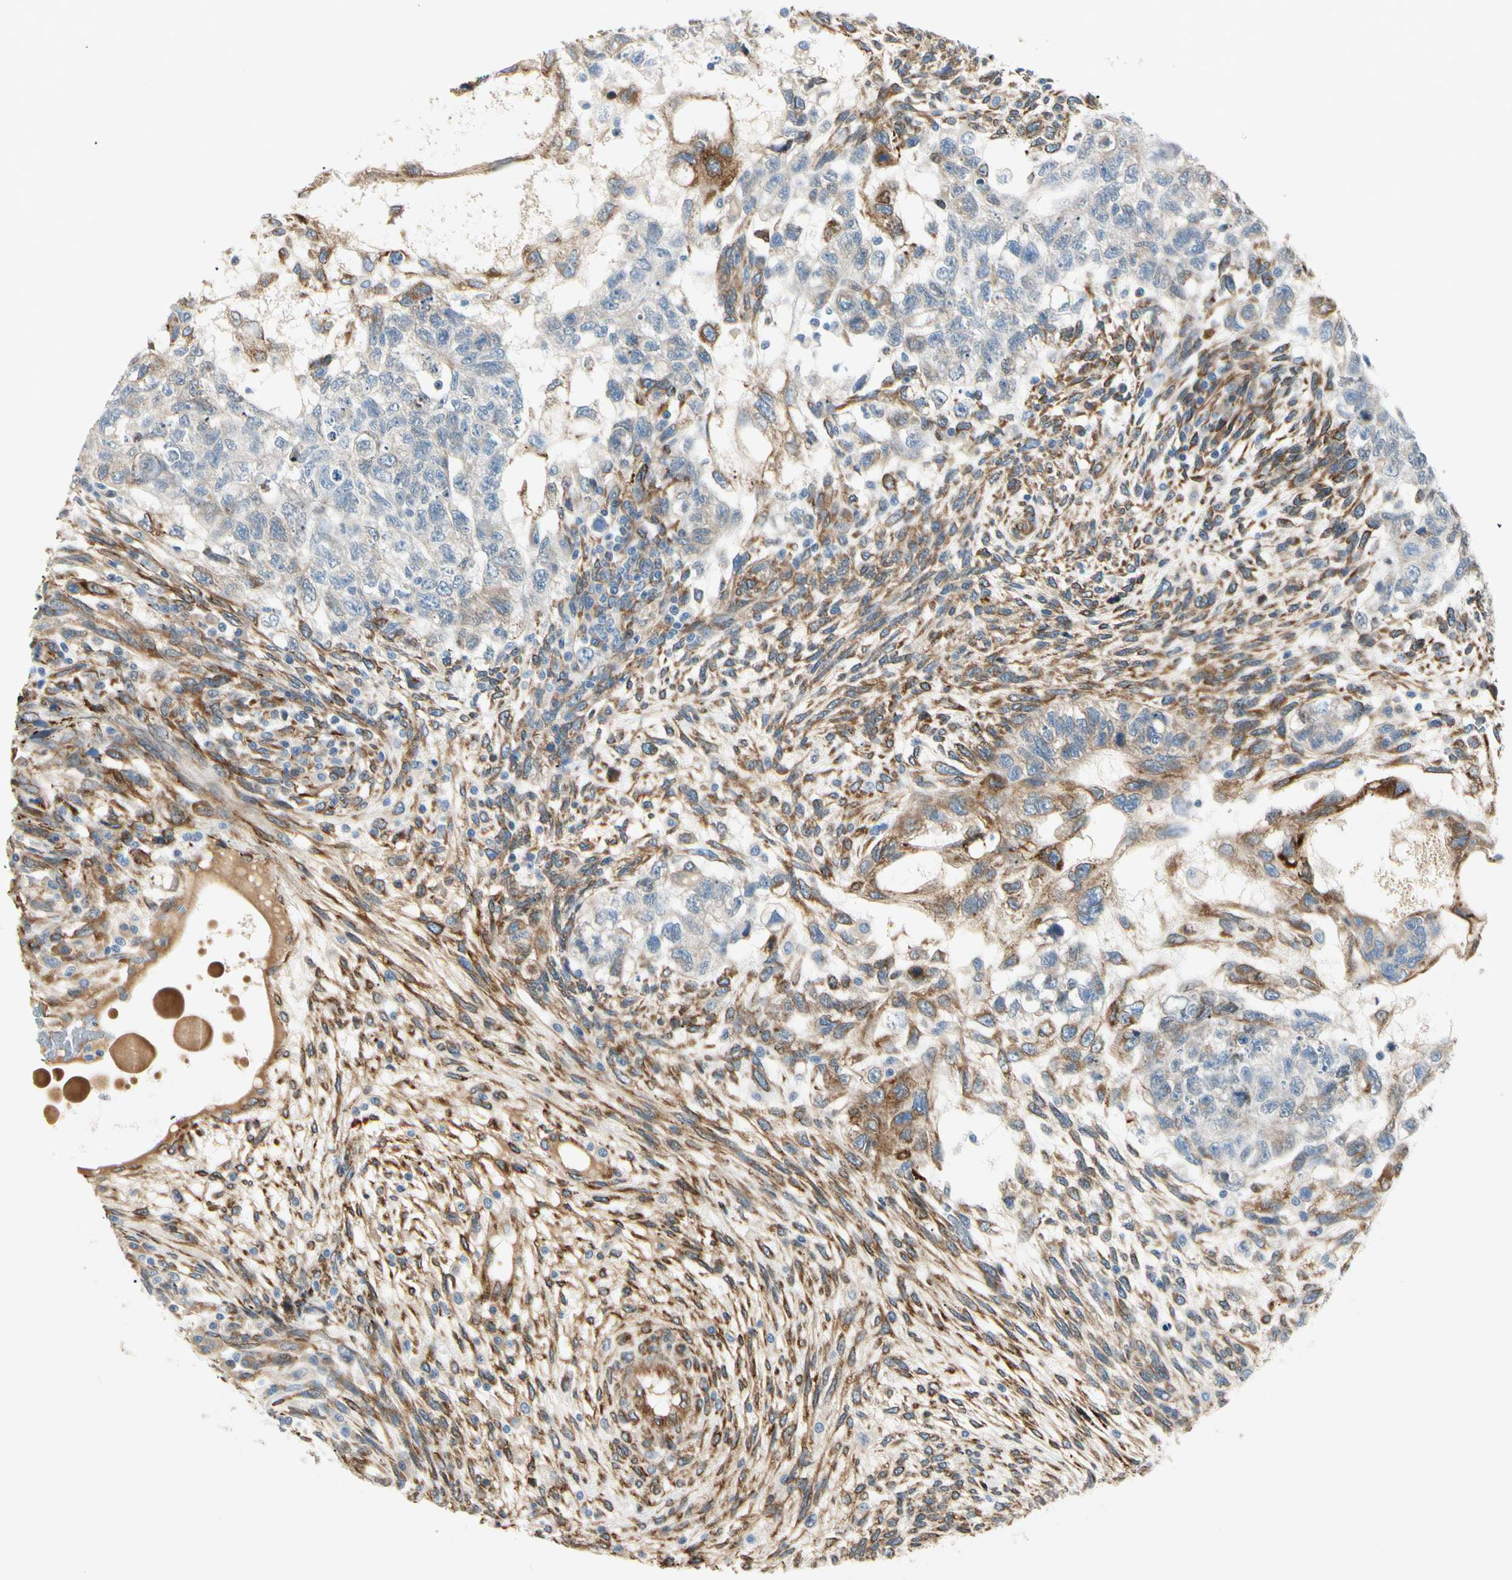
{"staining": {"intensity": "moderate", "quantity": "25%-75%", "location": "cytoplasmic/membranous"}, "tissue": "testis cancer", "cell_type": "Tumor cells", "image_type": "cancer", "snomed": [{"axis": "morphology", "description": "Normal tissue, NOS"}, {"axis": "morphology", "description": "Carcinoma, Embryonal, NOS"}, {"axis": "topography", "description": "Testis"}], "caption": "Tumor cells exhibit medium levels of moderate cytoplasmic/membranous positivity in about 25%-75% of cells in human embryonal carcinoma (testis). The protein is shown in brown color, while the nuclei are stained blue.", "gene": "FKBP7", "patient": {"sex": "male", "age": 36}}